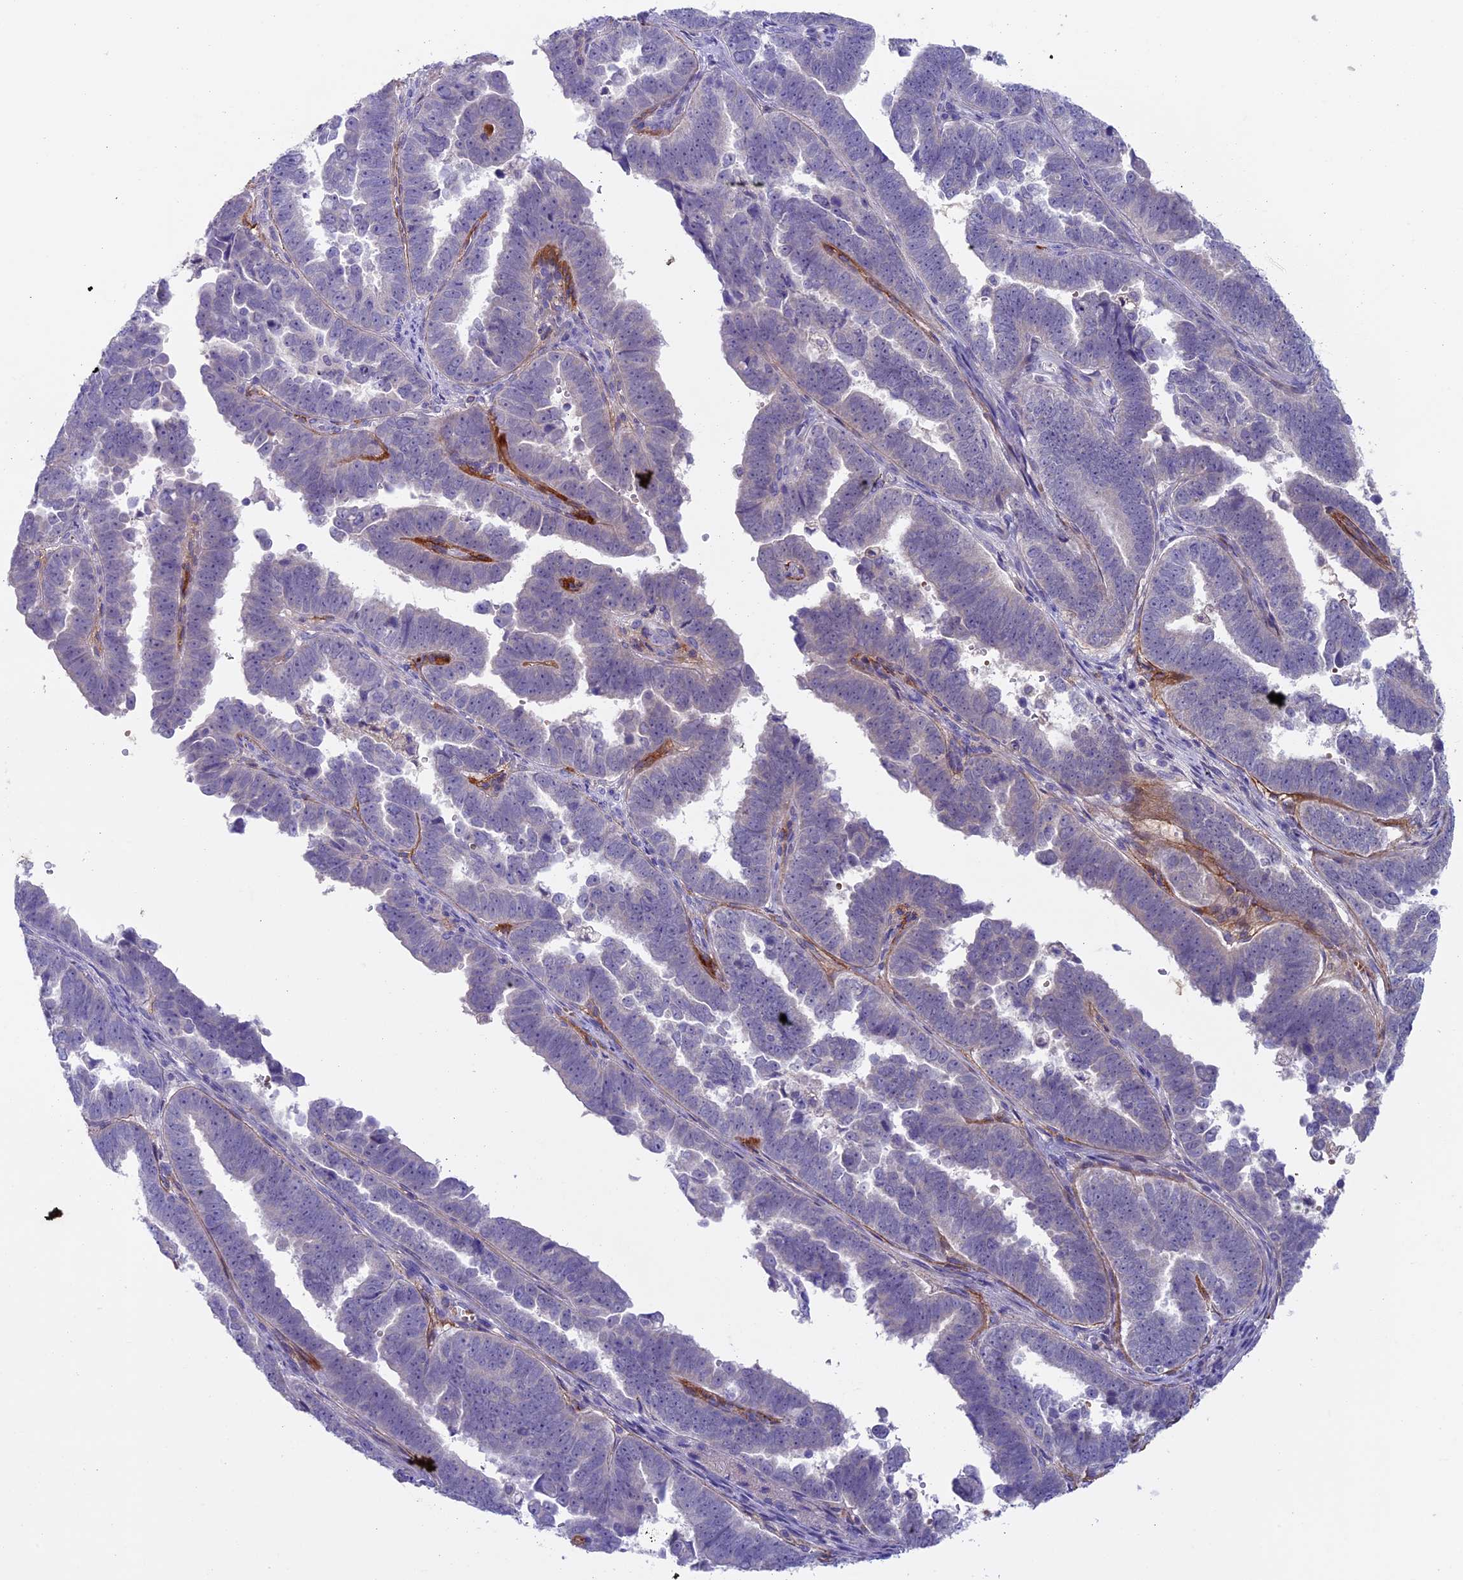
{"staining": {"intensity": "negative", "quantity": "none", "location": "none"}, "tissue": "endometrial cancer", "cell_type": "Tumor cells", "image_type": "cancer", "snomed": [{"axis": "morphology", "description": "Adenocarcinoma, NOS"}, {"axis": "topography", "description": "Endometrium"}], "caption": "Human endometrial adenocarcinoma stained for a protein using IHC shows no staining in tumor cells.", "gene": "RCCD1", "patient": {"sex": "female", "age": 75}}